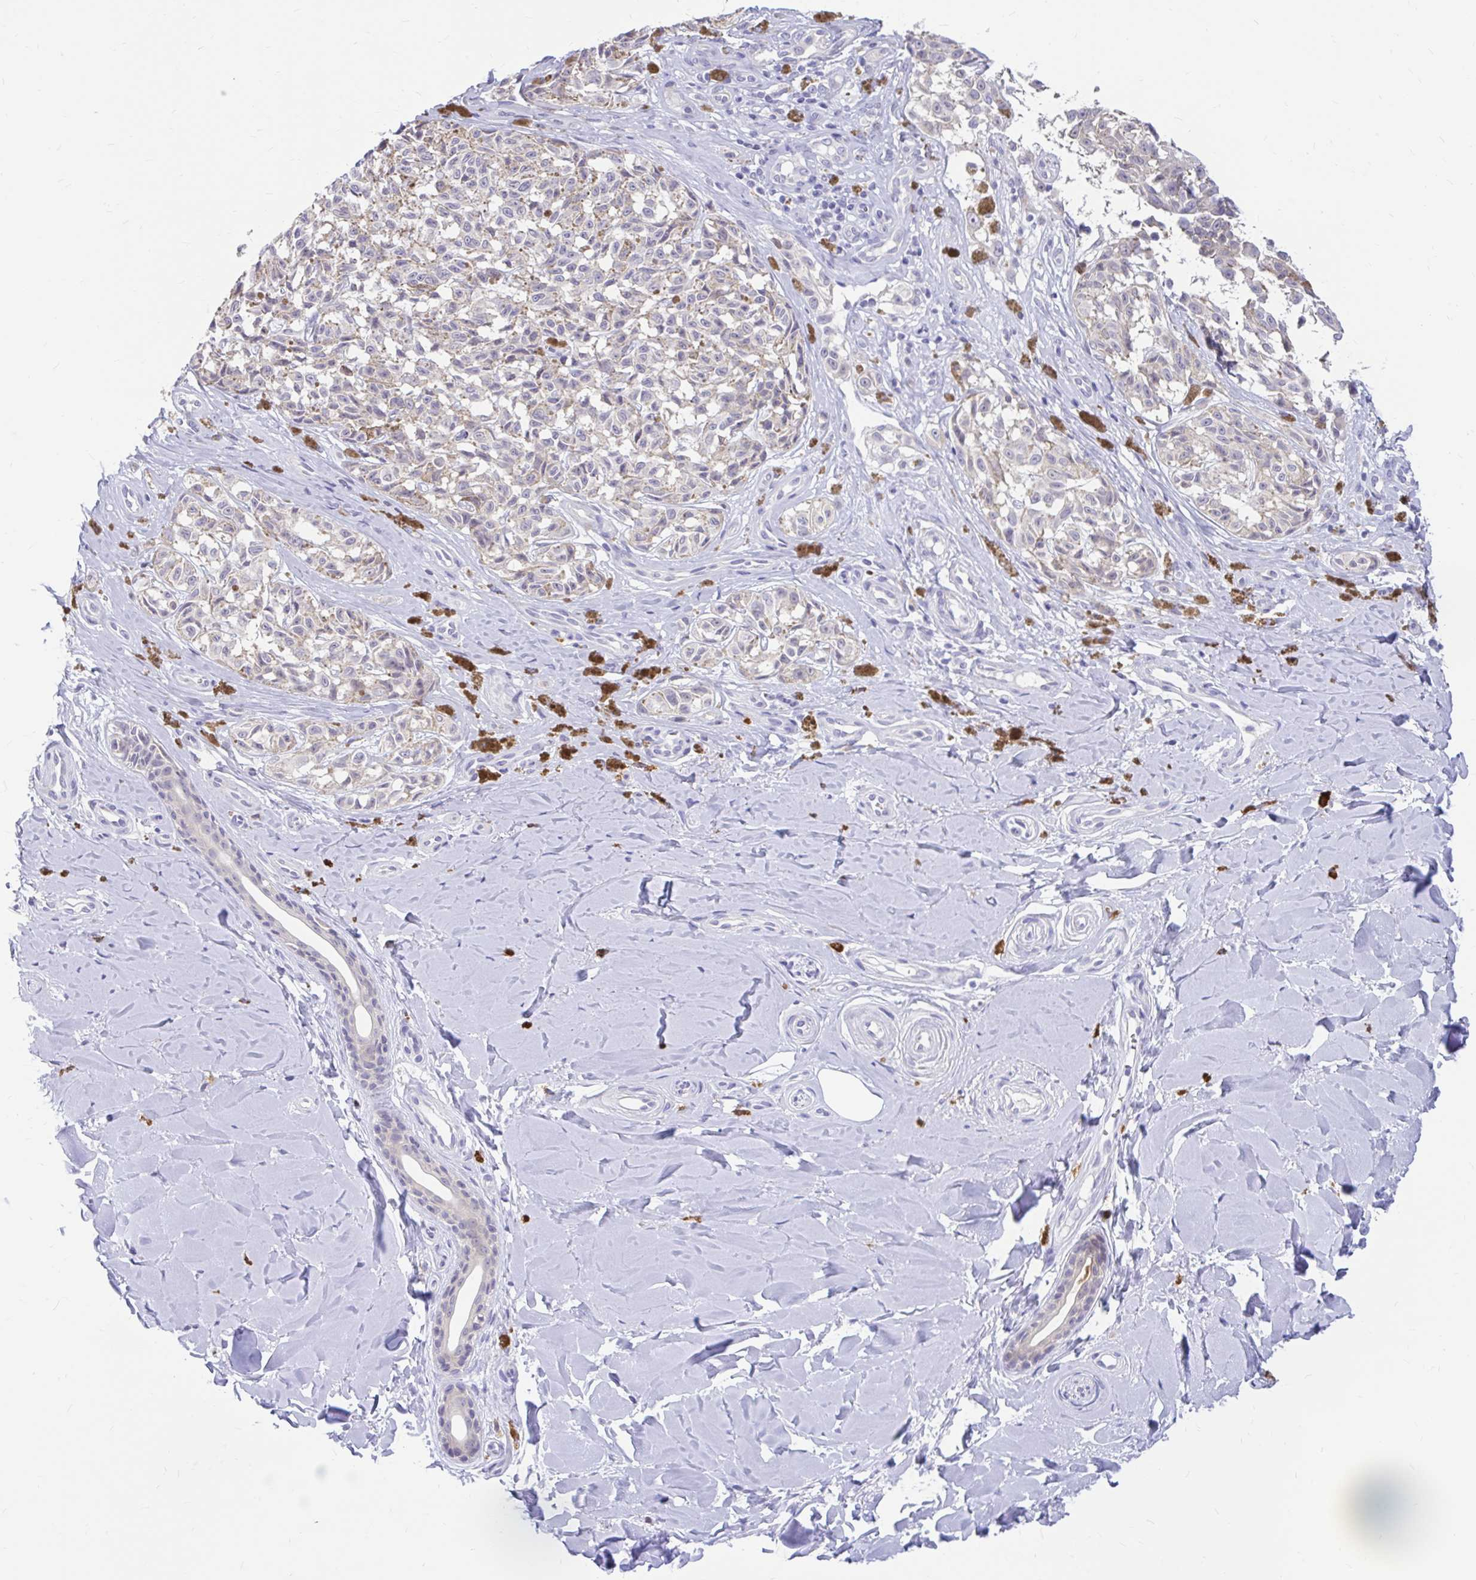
{"staining": {"intensity": "negative", "quantity": "none", "location": "none"}, "tissue": "melanoma", "cell_type": "Tumor cells", "image_type": "cancer", "snomed": [{"axis": "morphology", "description": "Malignant melanoma, NOS"}, {"axis": "topography", "description": "Skin"}], "caption": "Human malignant melanoma stained for a protein using IHC reveals no staining in tumor cells.", "gene": "MAP1LC3A", "patient": {"sex": "female", "age": 65}}